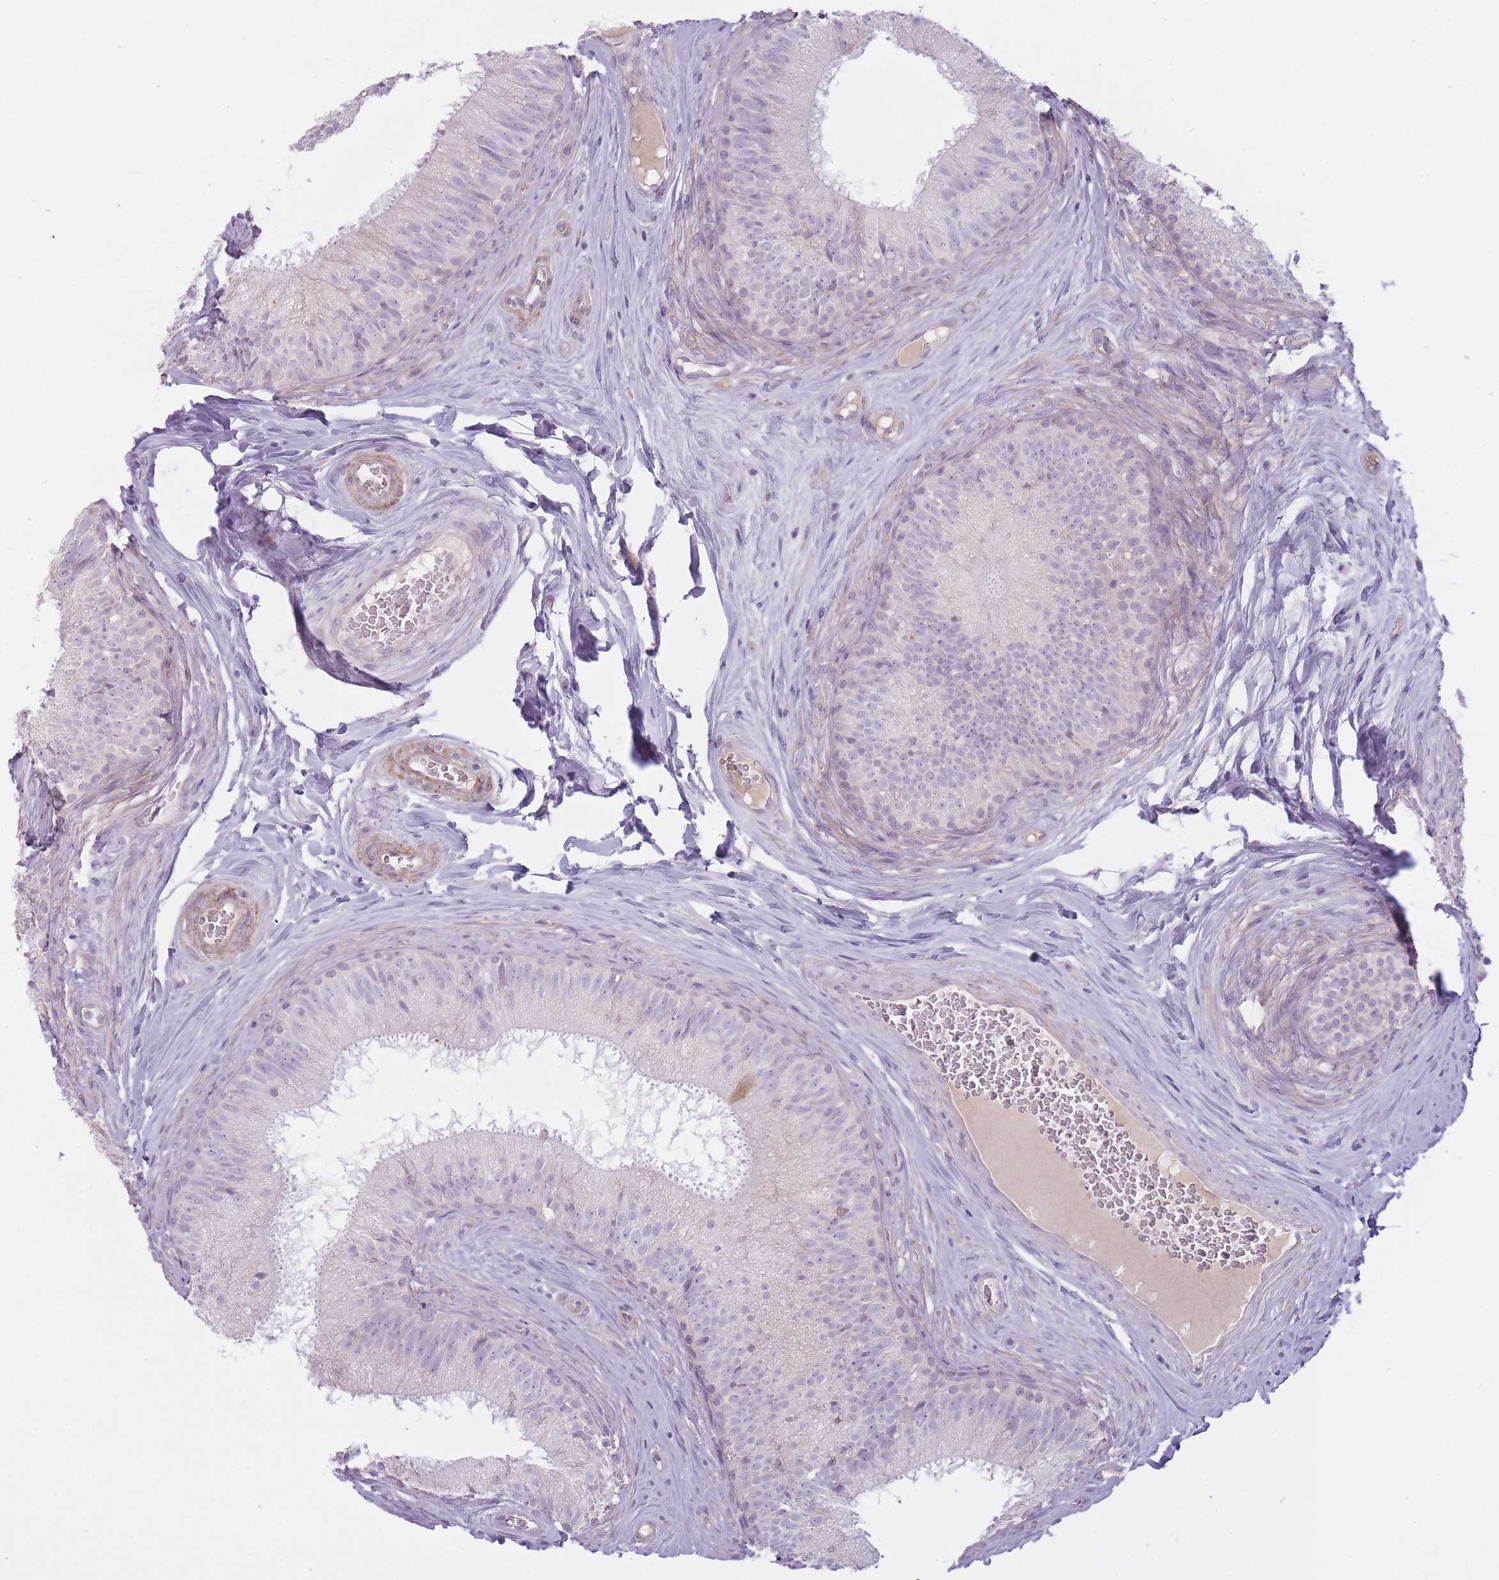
{"staining": {"intensity": "negative", "quantity": "none", "location": "none"}, "tissue": "epididymis", "cell_type": "Glandular cells", "image_type": "normal", "snomed": [{"axis": "morphology", "description": "Normal tissue, NOS"}, {"axis": "topography", "description": "Epididymis"}], "caption": "An IHC histopathology image of benign epididymis is shown. There is no staining in glandular cells of epididymis.", "gene": "PGRMC2", "patient": {"sex": "male", "age": 34}}